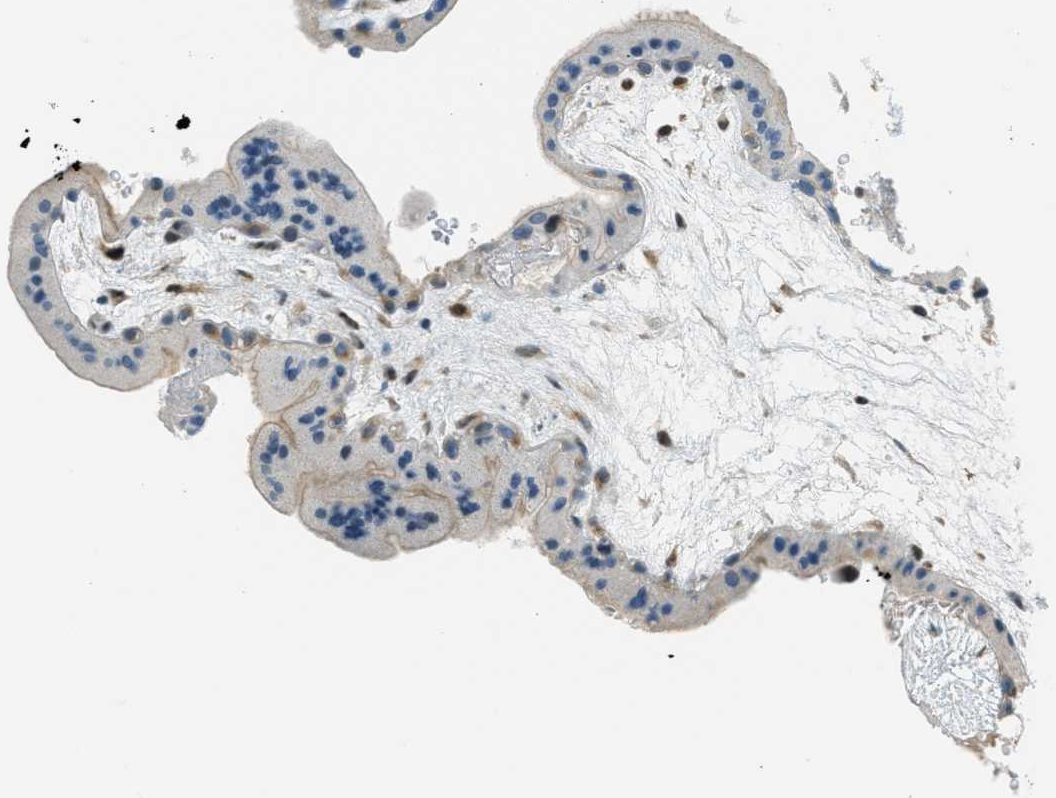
{"staining": {"intensity": "moderate", "quantity": "25%-75%", "location": "nuclear"}, "tissue": "placenta", "cell_type": "Decidual cells", "image_type": "normal", "snomed": [{"axis": "morphology", "description": "Normal tissue, NOS"}, {"axis": "topography", "description": "Placenta"}], "caption": "Moderate nuclear staining is present in approximately 25%-75% of decidual cells in unremarkable placenta.", "gene": "TCF3", "patient": {"sex": "female", "age": 35}}